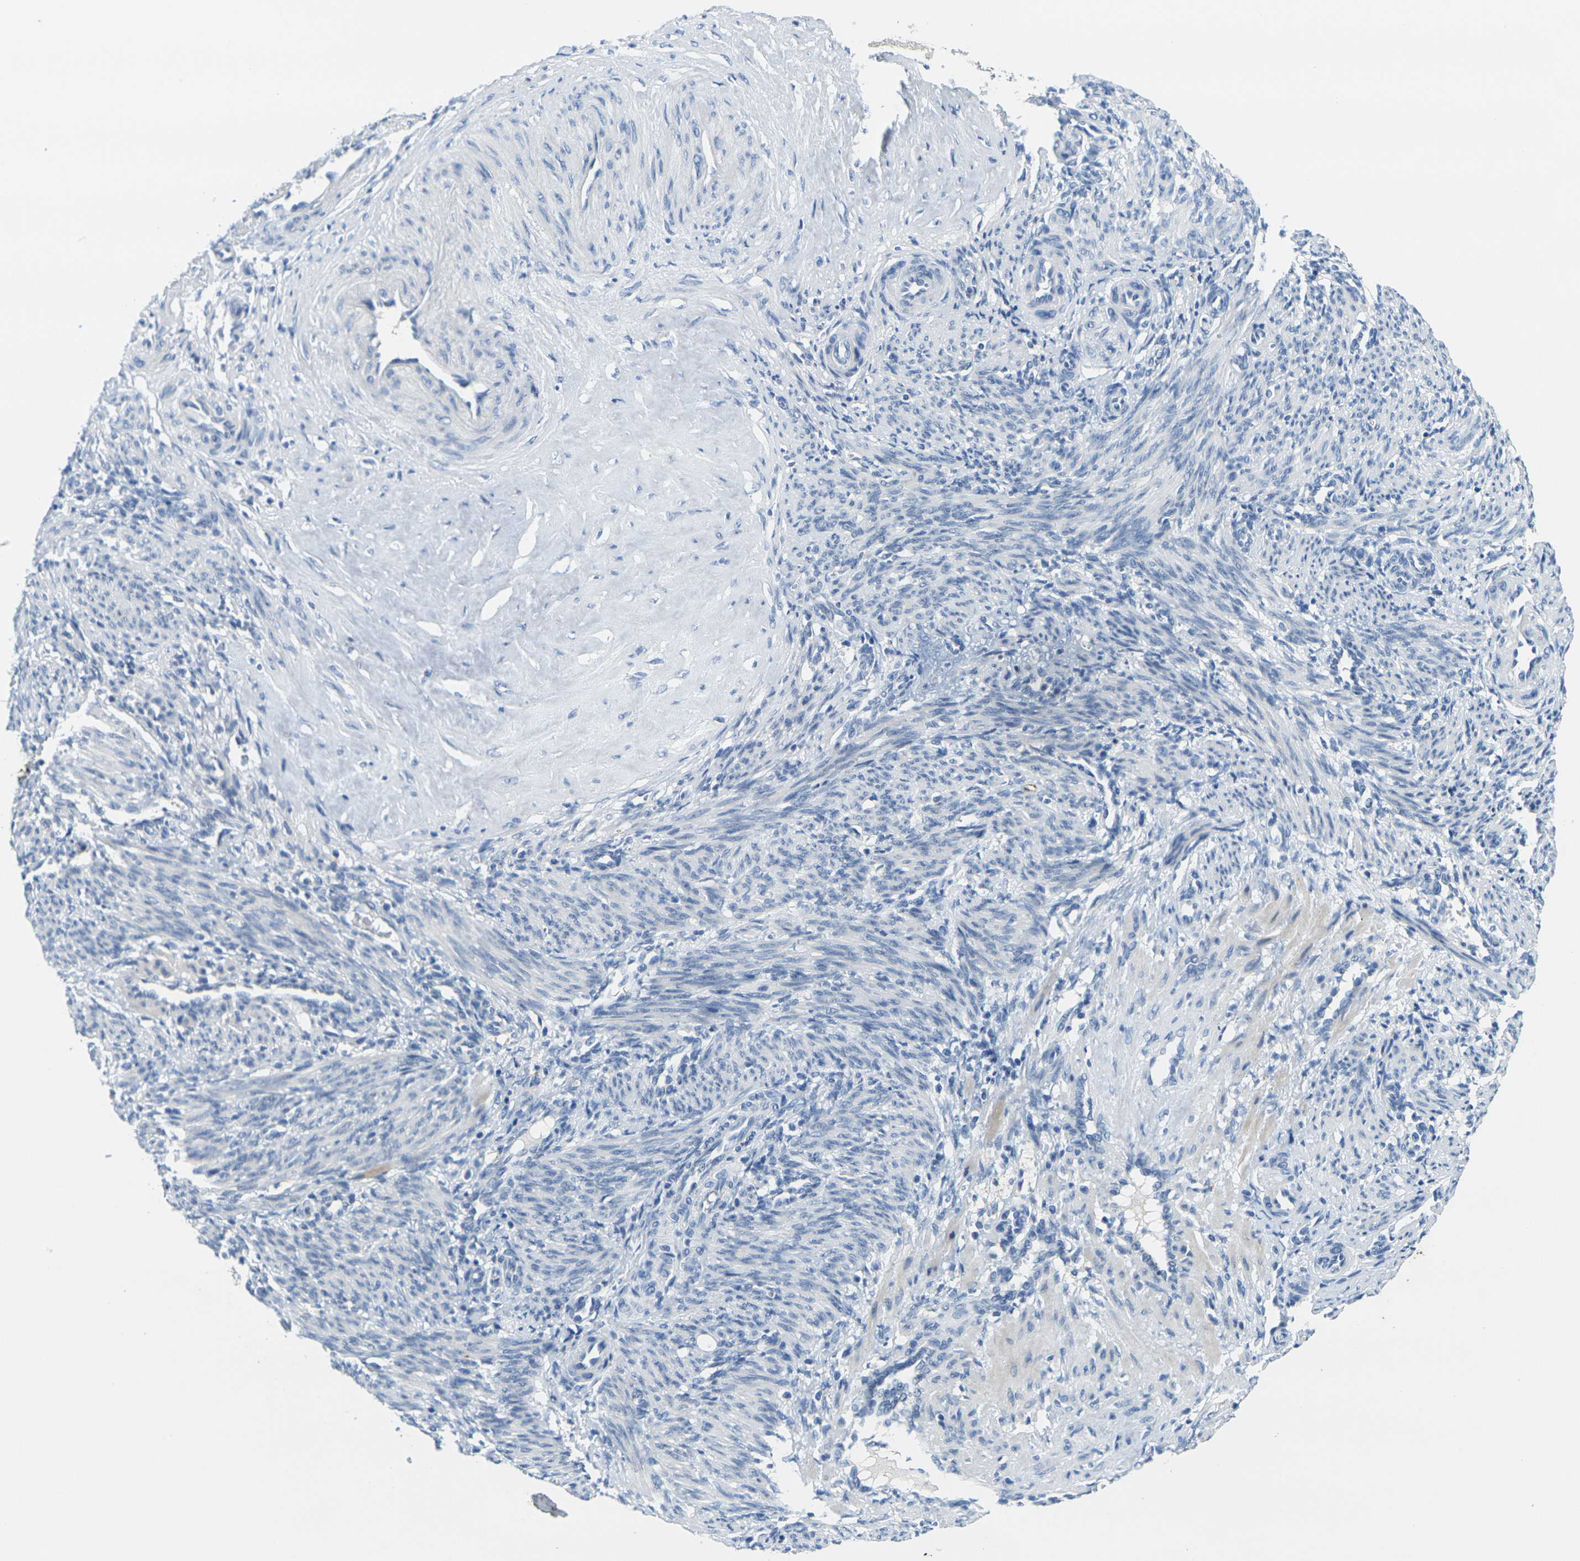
{"staining": {"intensity": "negative", "quantity": "none", "location": "none"}, "tissue": "smooth muscle", "cell_type": "Smooth muscle cells", "image_type": "normal", "snomed": [{"axis": "morphology", "description": "Normal tissue, NOS"}, {"axis": "topography", "description": "Endometrium"}], "caption": "Immunohistochemistry (IHC) micrograph of unremarkable human smooth muscle stained for a protein (brown), which displays no staining in smooth muscle cells. (Immunohistochemistry (IHC), brightfield microscopy, high magnification).", "gene": "GPR15", "patient": {"sex": "female", "age": 33}}